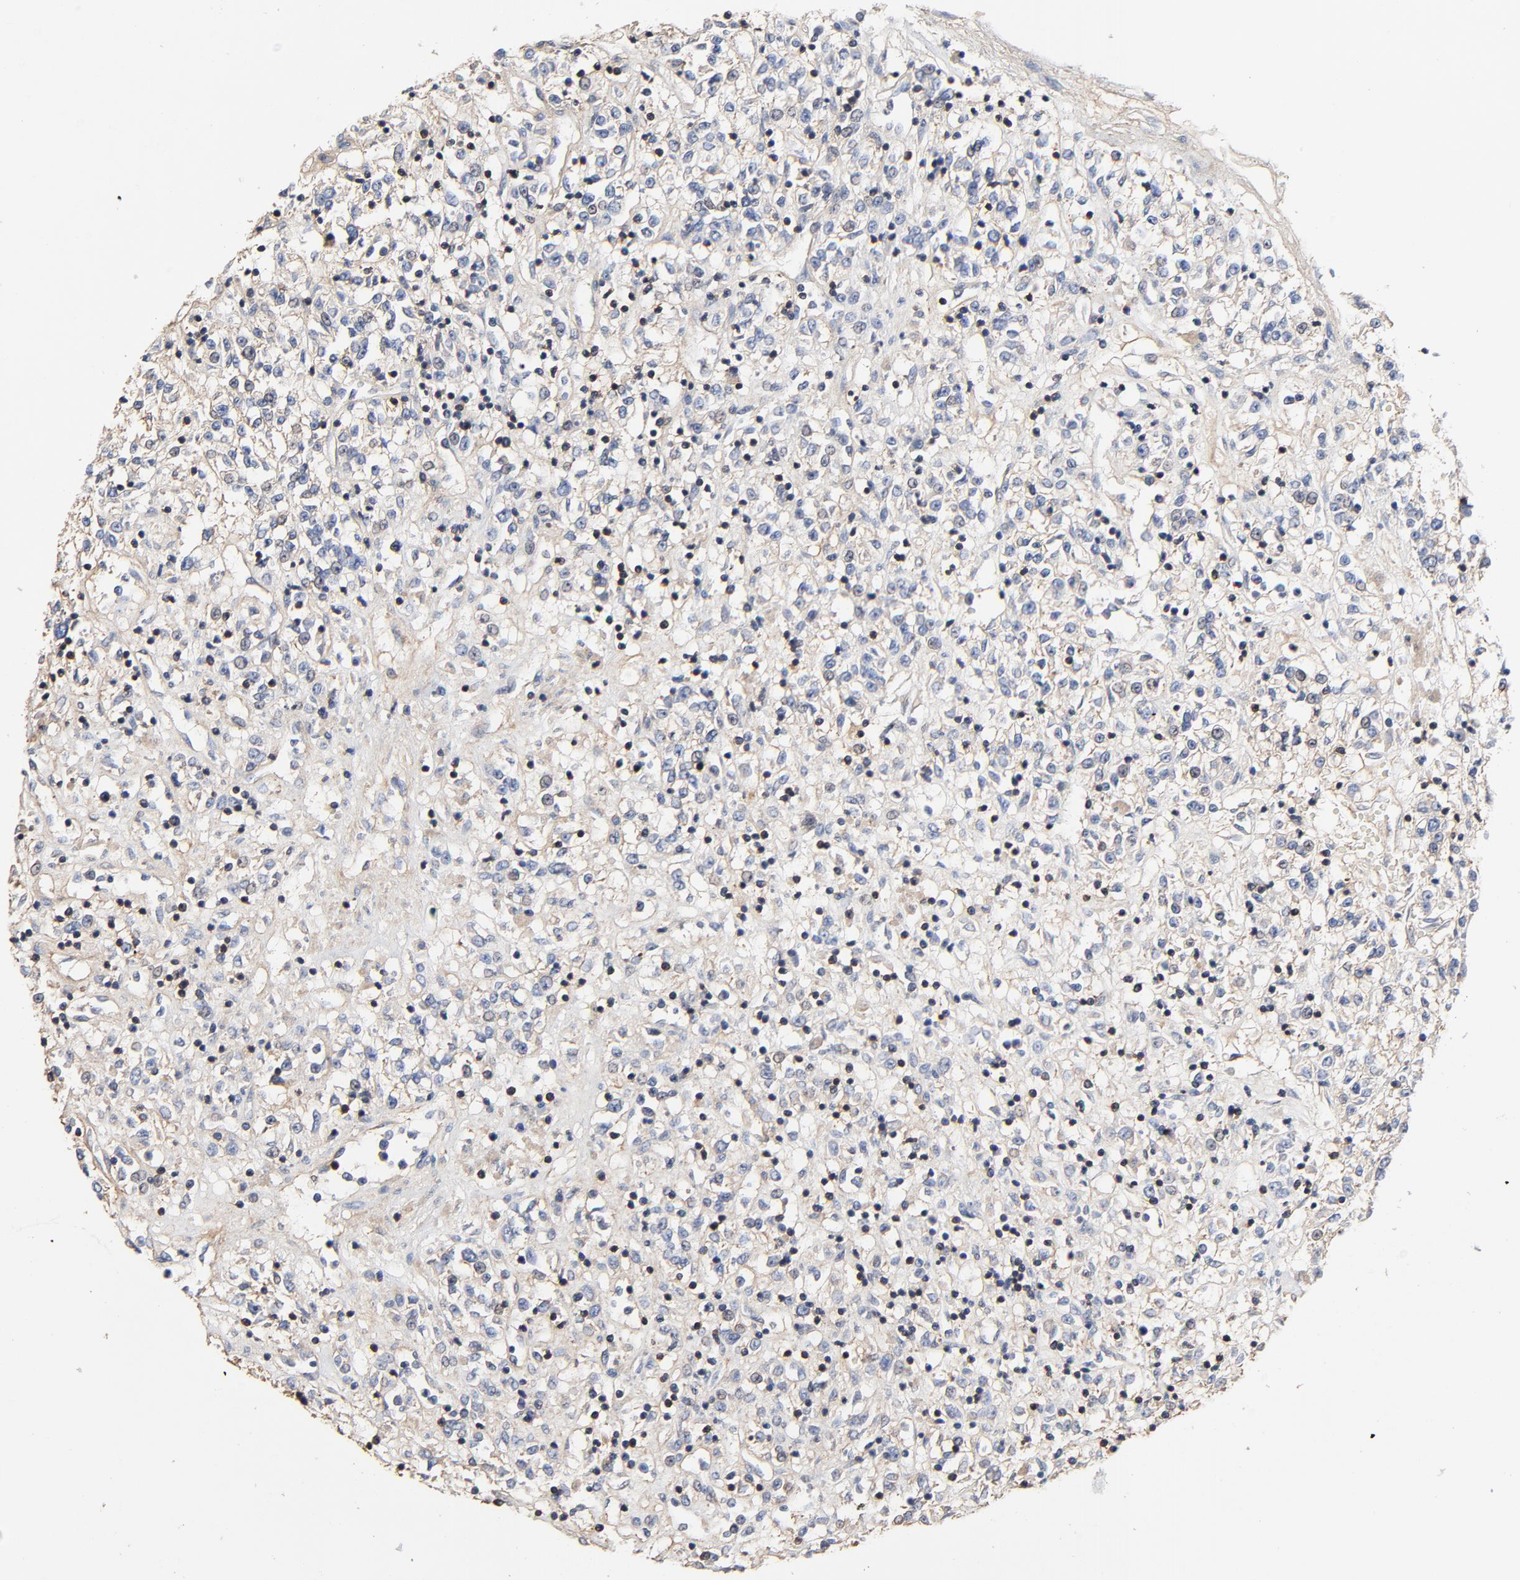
{"staining": {"intensity": "negative", "quantity": "none", "location": "none"}, "tissue": "renal cancer", "cell_type": "Tumor cells", "image_type": "cancer", "snomed": [{"axis": "morphology", "description": "Adenocarcinoma, NOS"}, {"axis": "topography", "description": "Kidney"}], "caption": "Histopathology image shows no protein expression in tumor cells of adenocarcinoma (renal) tissue.", "gene": "SKAP1", "patient": {"sex": "female", "age": 76}}